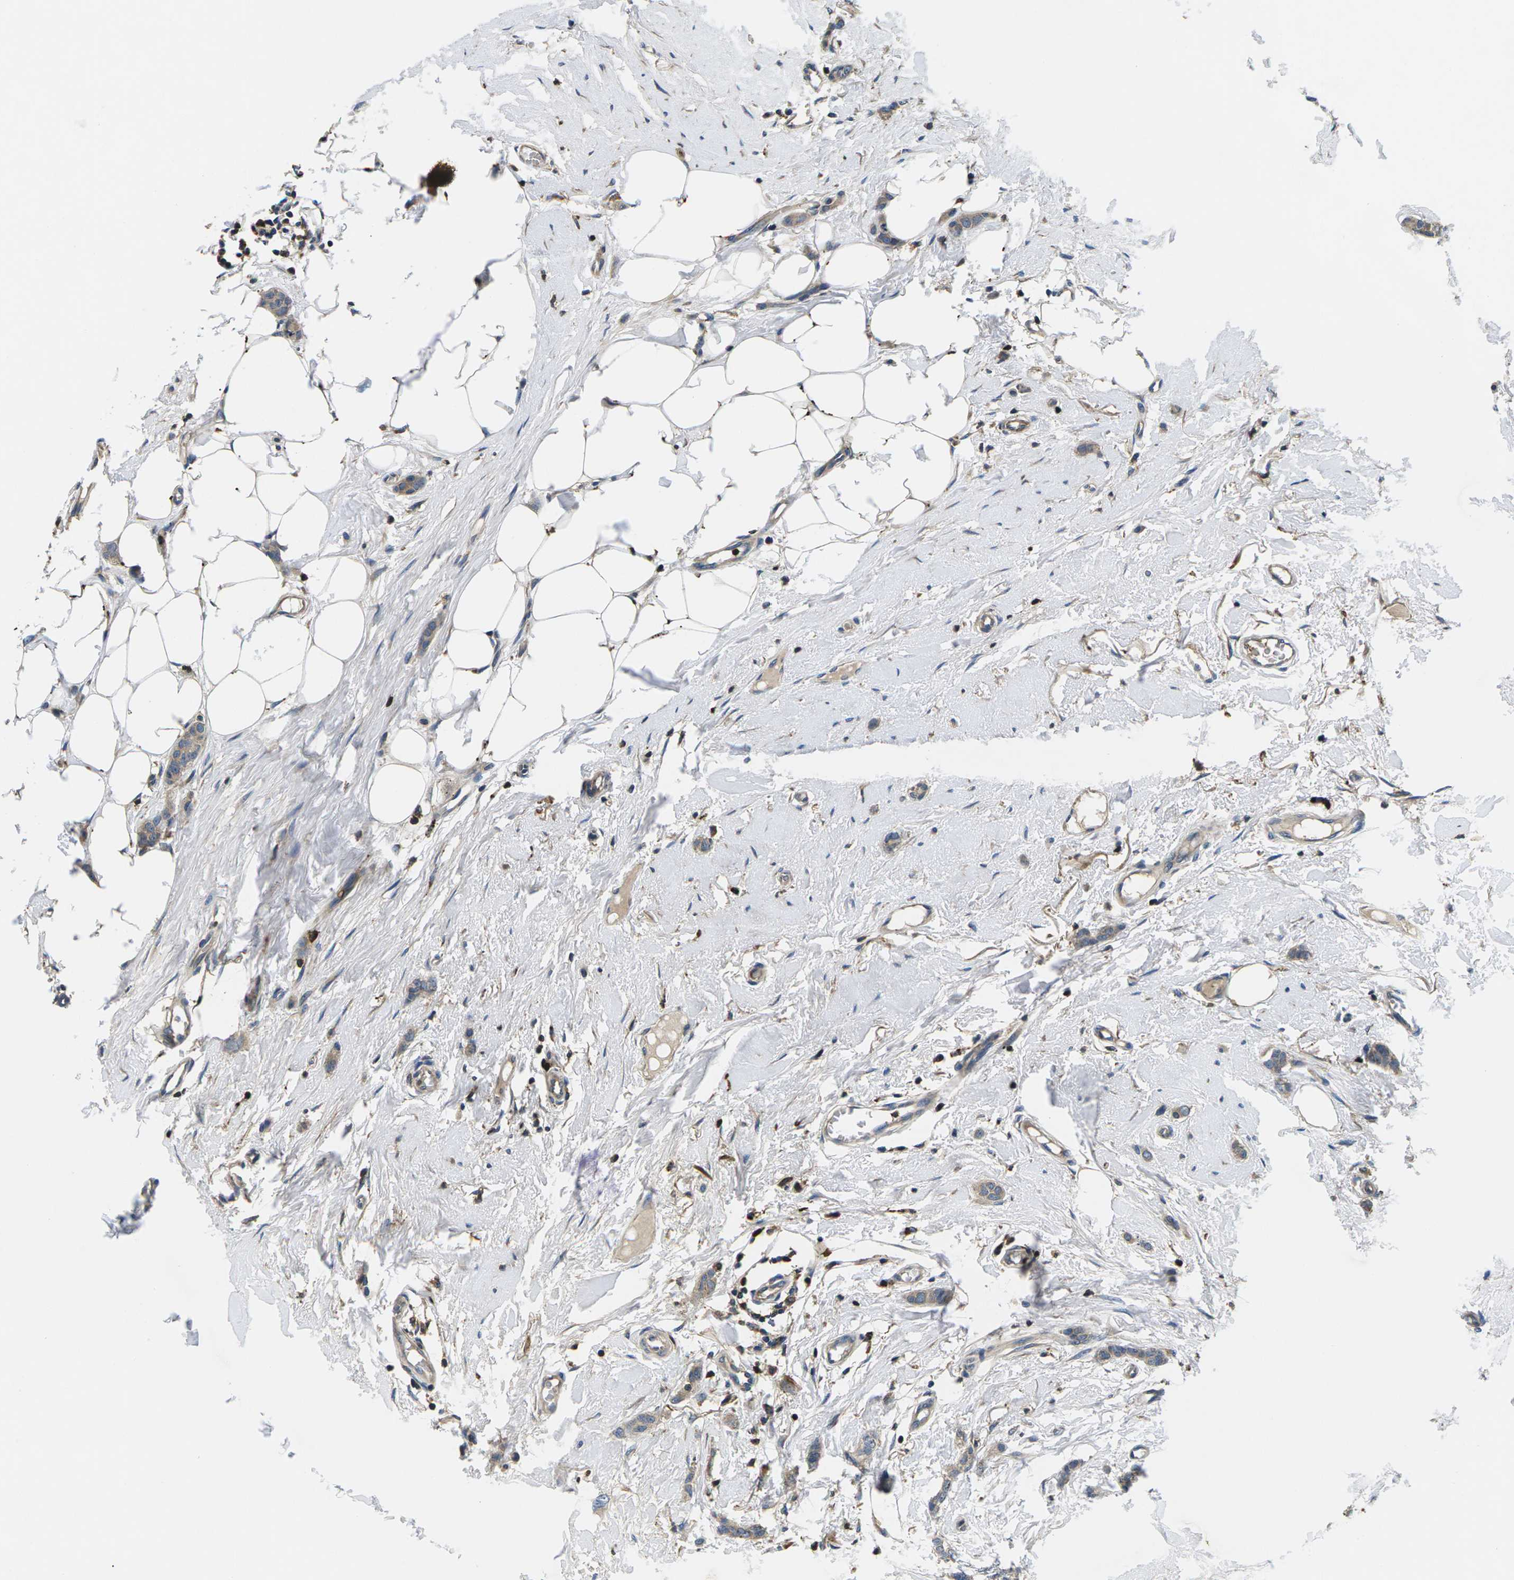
{"staining": {"intensity": "weak", "quantity": ">75%", "location": "cytoplasmic/membranous"}, "tissue": "breast cancer", "cell_type": "Tumor cells", "image_type": "cancer", "snomed": [{"axis": "morphology", "description": "Lobular carcinoma"}, {"axis": "topography", "description": "Skin"}, {"axis": "topography", "description": "Breast"}], "caption": "Tumor cells show low levels of weak cytoplasmic/membranous positivity in approximately >75% of cells in human breast cancer.", "gene": "PLCE1", "patient": {"sex": "female", "age": 46}}